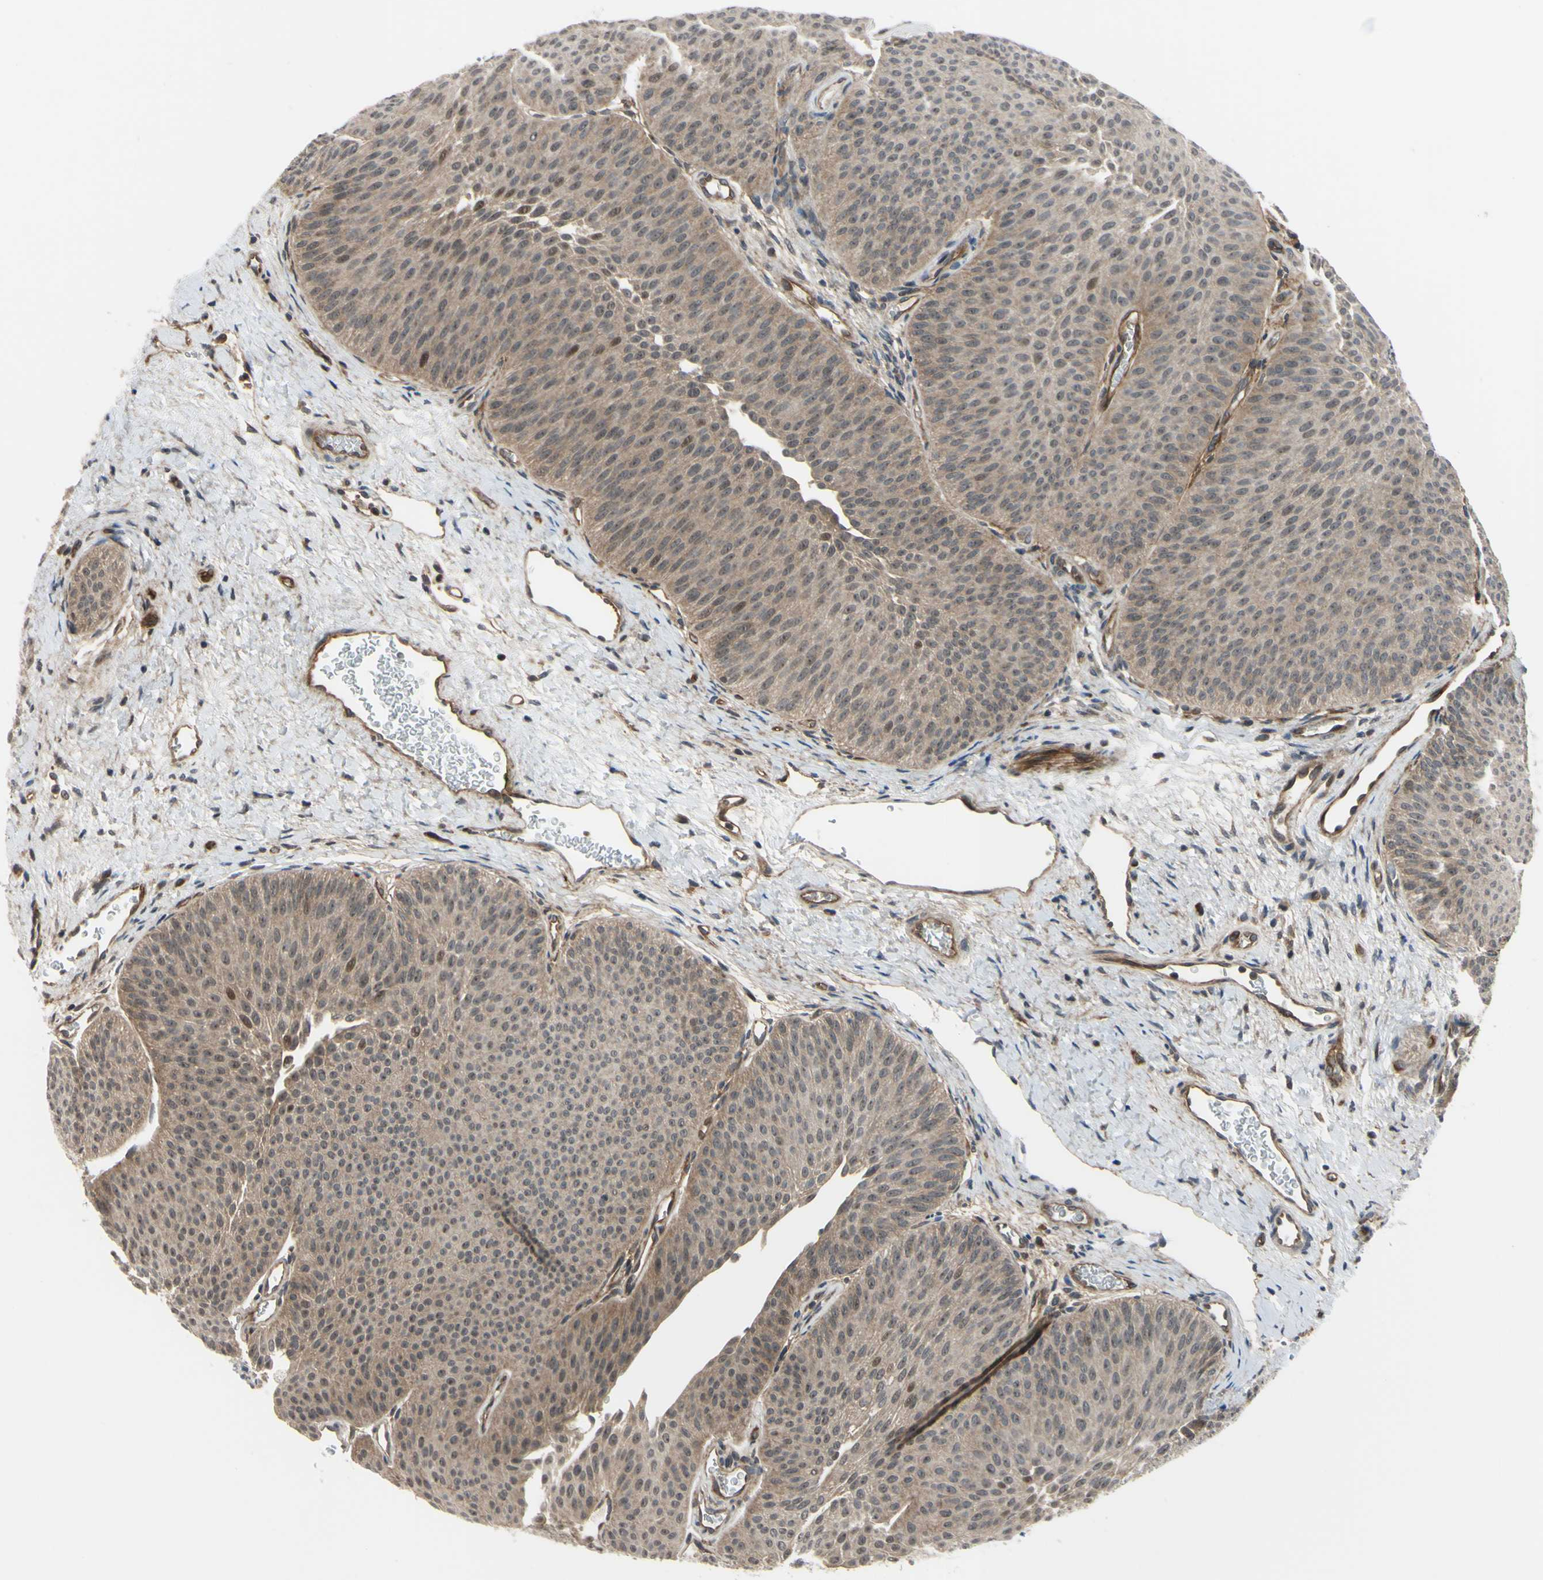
{"staining": {"intensity": "moderate", "quantity": ">75%", "location": "cytoplasmic/membranous,nuclear"}, "tissue": "urothelial cancer", "cell_type": "Tumor cells", "image_type": "cancer", "snomed": [{"axis": "morphology", "description": "Urothelial carcinoma, Low grade"}, {"axis": "topography", "description": "Urinary bladder"}], "caption": "Urothelial cancer tissue reveals moderate cytoplasmic/membranous and nuclear expression in approximately >75% of tumor cells (DAB (3,3'-diaminobenzidine) IHC, brown staining for protein, blue staining for nuclei).", "gene": "COMMD9", "patient": {"sex": "female", "age": 60}}